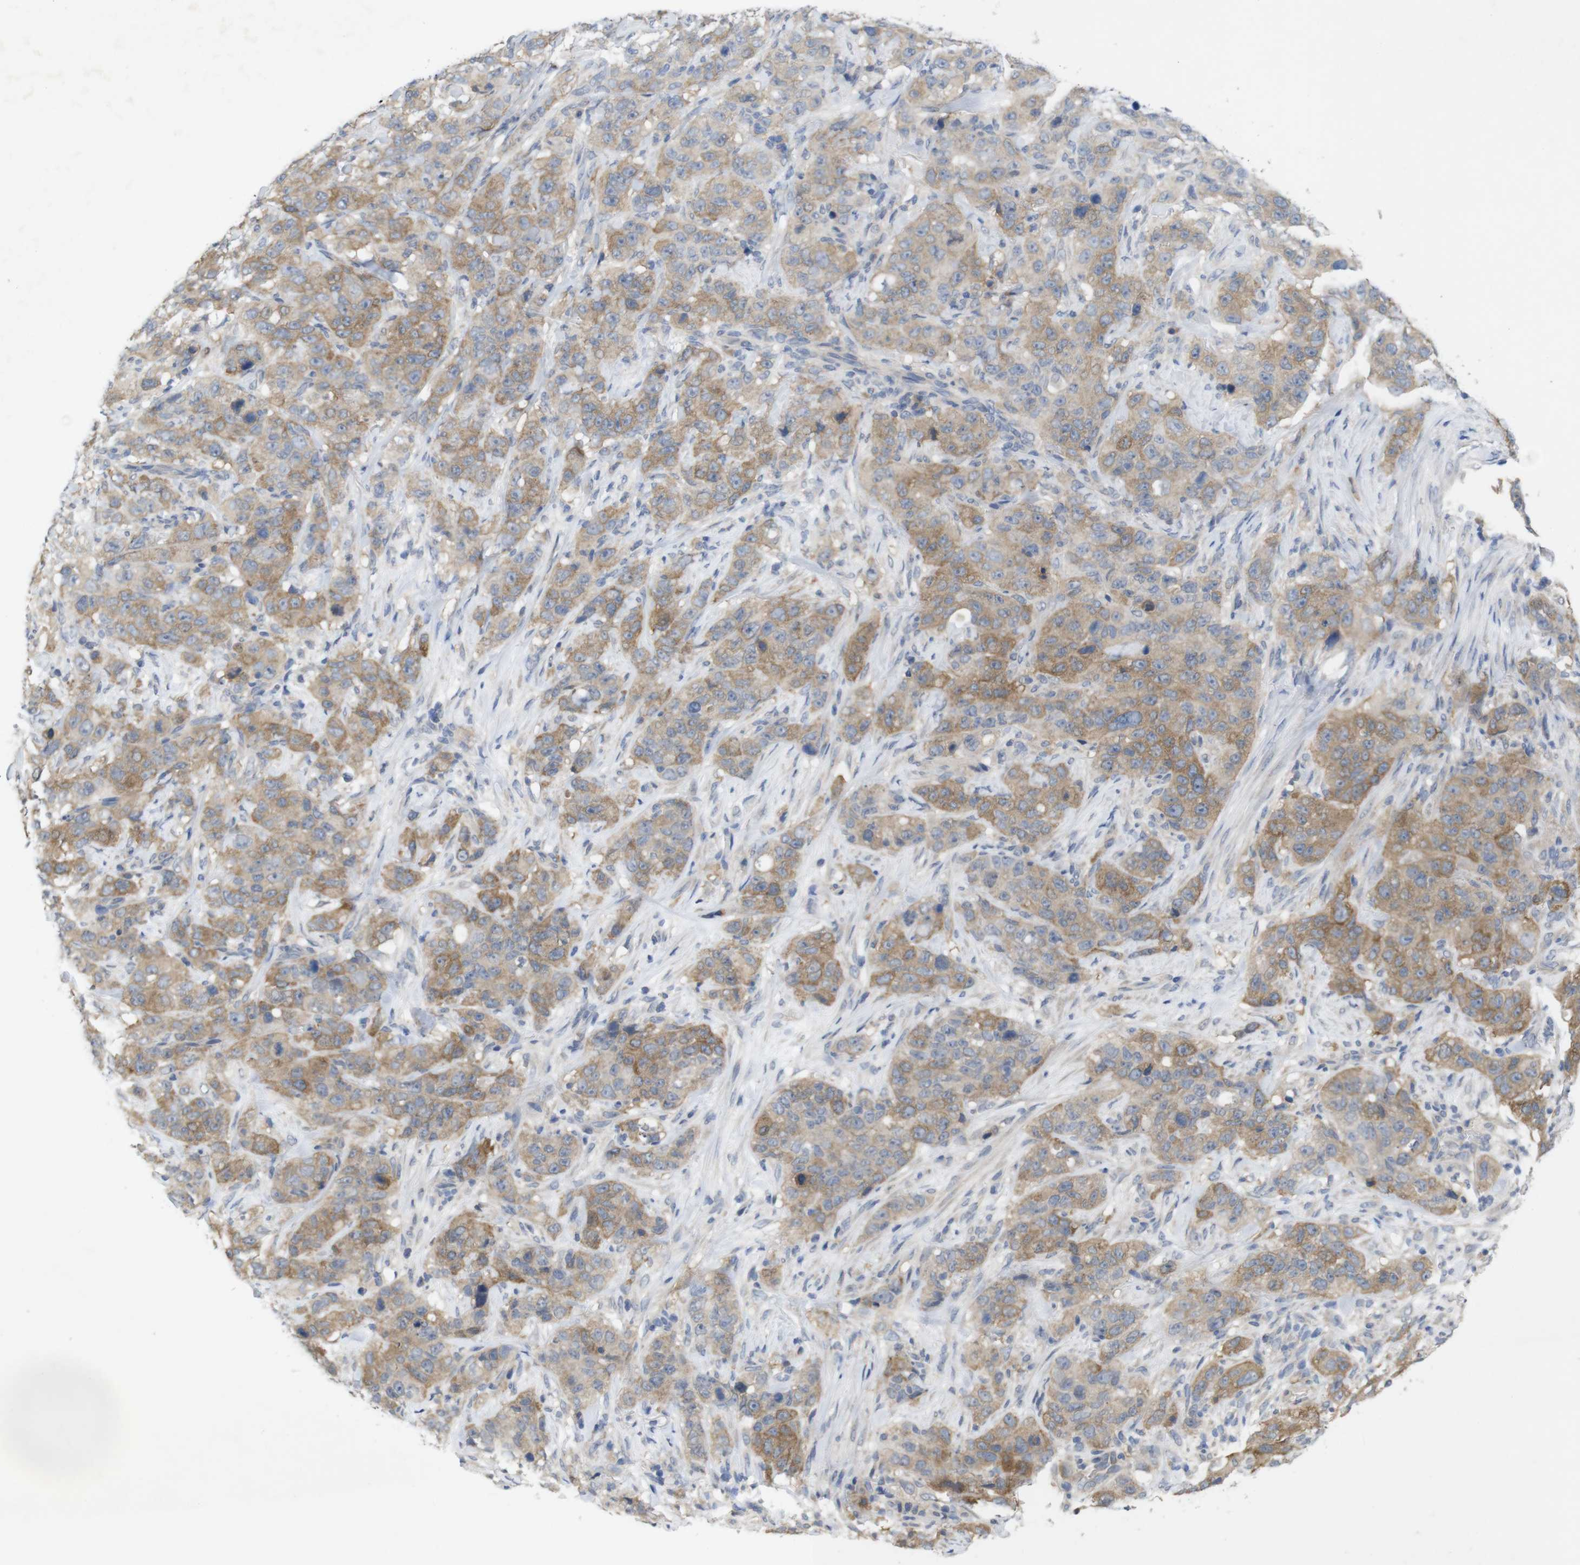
{"staining": {"intensity": "moderate", "quantity": ">75%", "location": "cytoplasmic/membranous"}, "tissue": "stomach cancer", "cell_type": "Tumor cells", "image_type": "cancer", "snomed": [{"axis": "morphology", "description": "Adenocarcinoma, NOS"}, {"axis": "topography", "description": "Stomach"}], "caption": "Immunohistochemical staining of human adenocarcinoma (stomach) reveals moderate cytoplasmic/membranous protein expression in about >75% of tumor cells.", "gene": "BCAR3", "patient": {"sex": "male", "age": 48}}